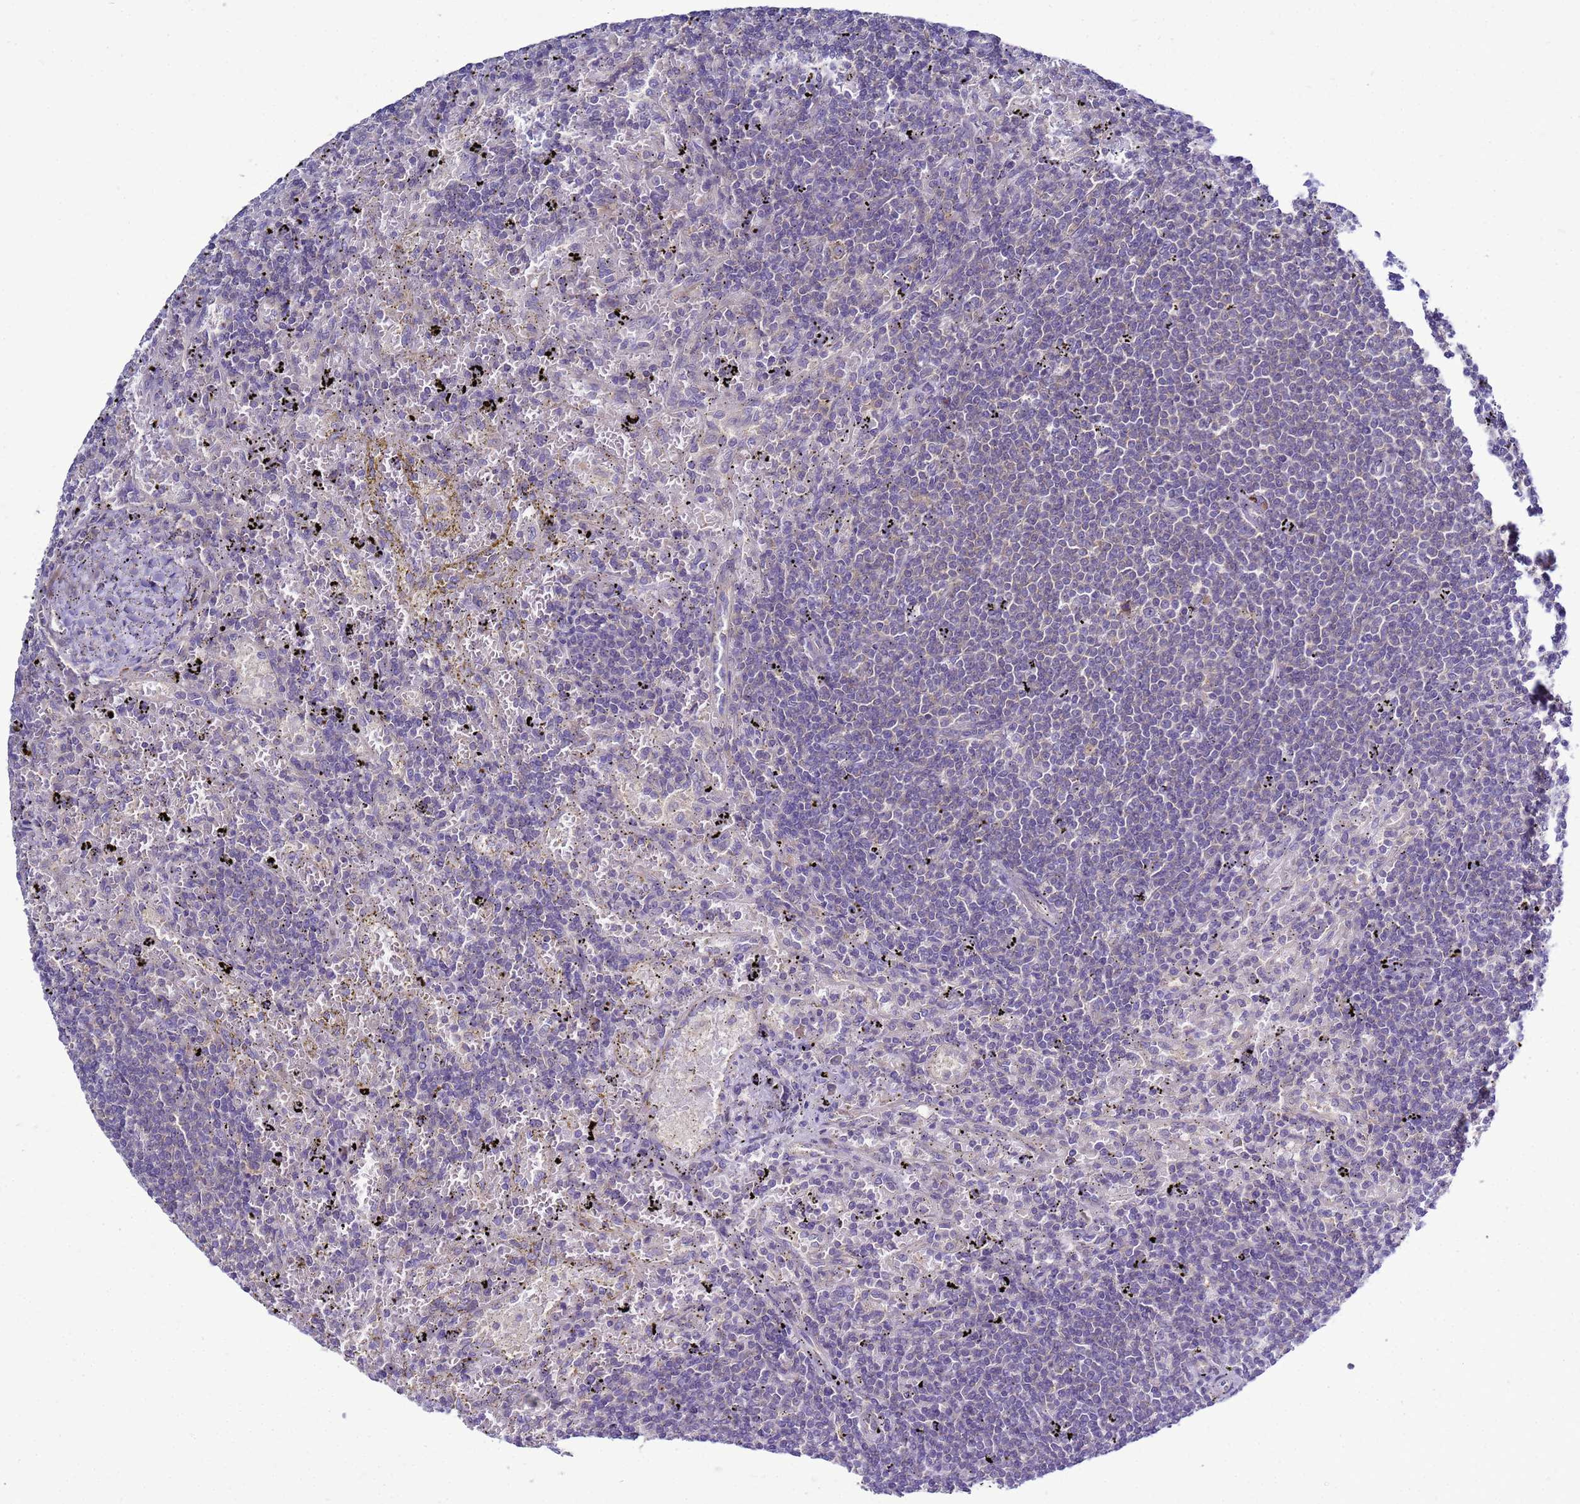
{"staining": {"intensity": "negative", "quantity": "none", "location": "none"}, "tissue": "lymphoma", "cell_type": "Tumor cells", "image_type": "cancer", "snomed": [{"axis": "morphology", "description": "Malignant lymphoma, non-Hodgkin's type, Low grade"}, {"axis": "topography", "description": "Spleen"}], "caption": "Immunohistochemistry (IHC) image of human lymphoma stained for a protein (brown), which demonstrates no staining in tumor cells.", "gene": "MON1B", "patient": {"sex": "male", "age": 76}}